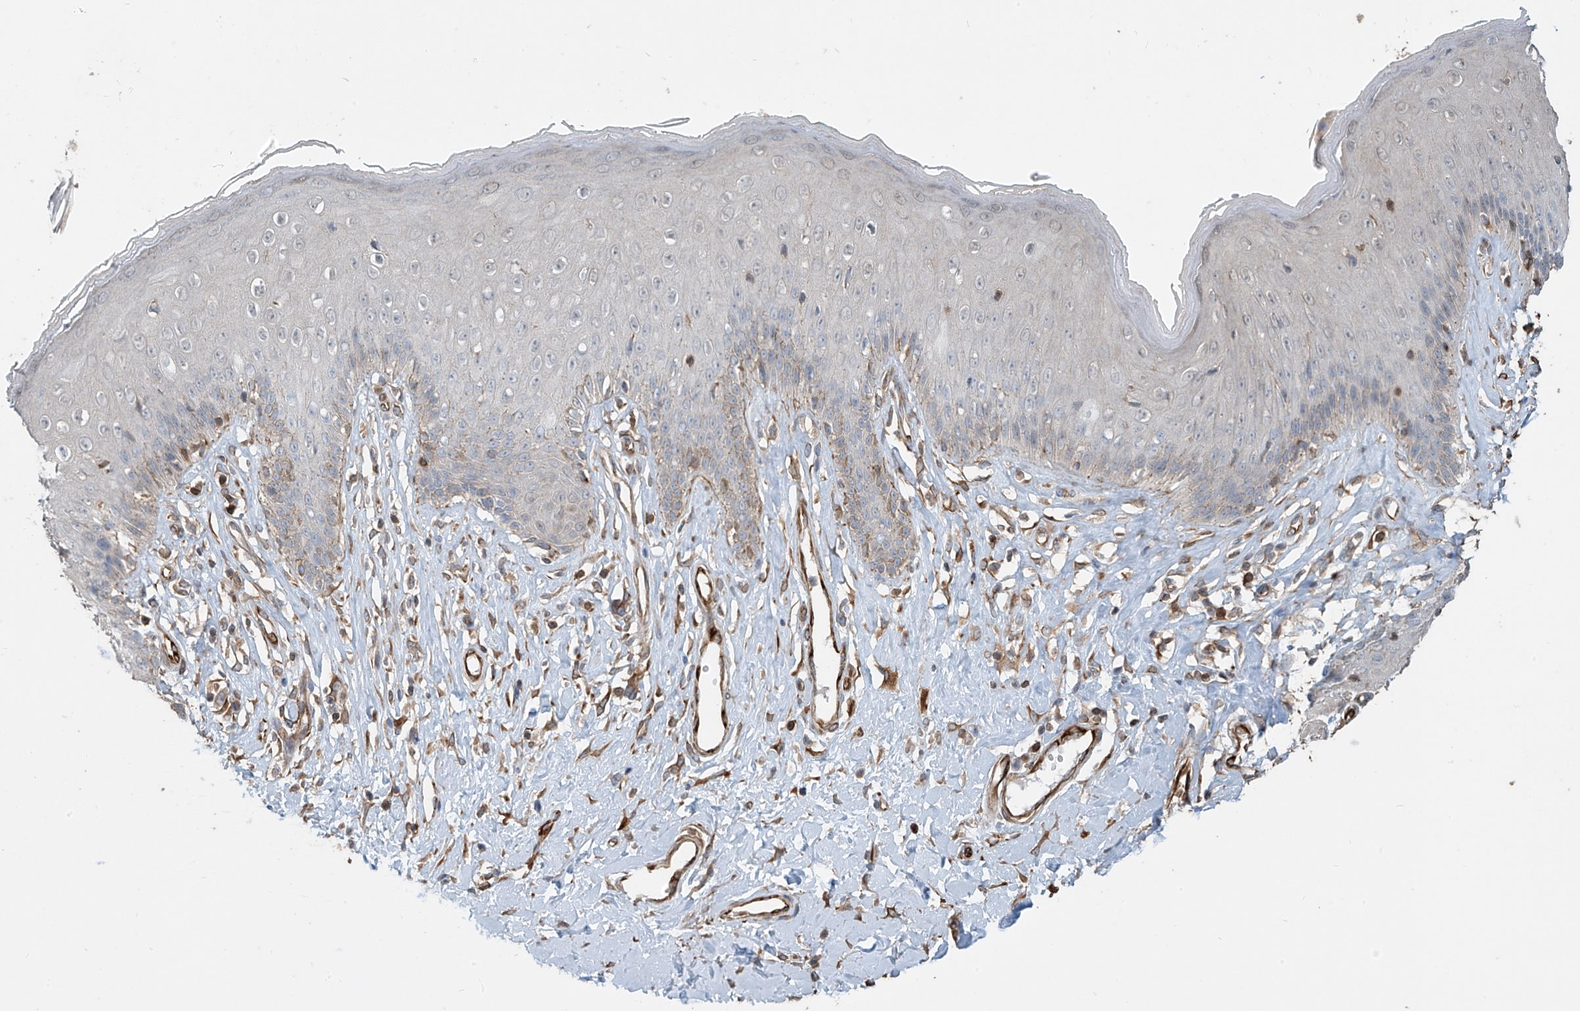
{"staining": {"intensity": "weak", "quantity": "<25%", "location": "cytoplasmic/membranous"}, "tissue": "skin", "cell_type": "Epidermal cells", "image_type": "normal", "snomed": [{"axis": "morphology", "description": "Normal tissue, NOS"}, {"axis": "morphology", "description": "Squamous cell carcinoma, NOS"}, {"axis": "topography", "description": "Vulva"}], "caption": "Immunohistochemical staining of unremarkable skin reveals no significant positivity in epidermal cells.", "gene": "SH3BGRL3", "patient": {"sex": "female", "age": 85}}